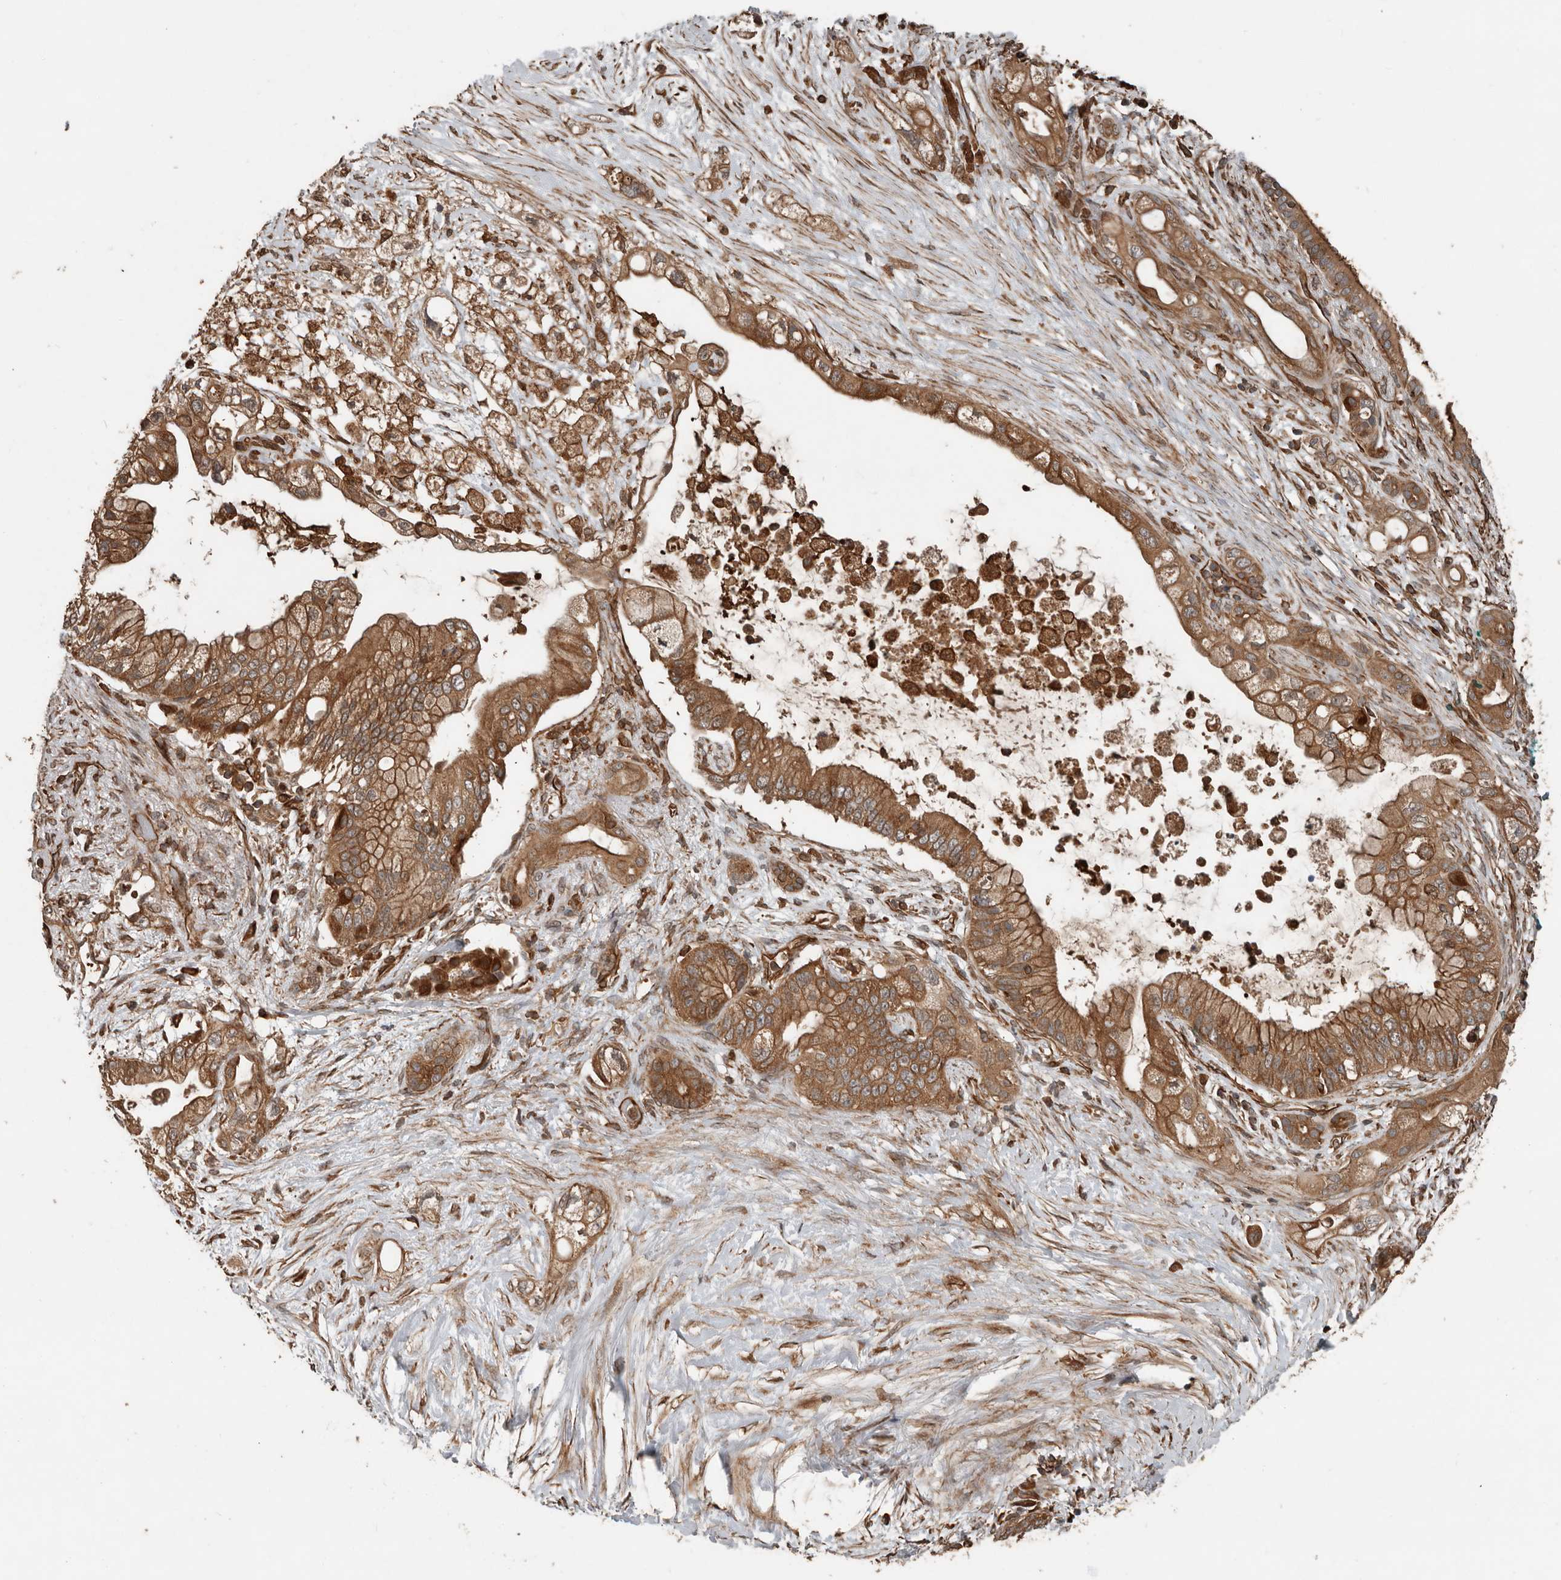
{"staining": {"intensity": "moderate", "quantity": ">75%", "location": "cytoplasmic/membranous"}, "tissue": "pancreatic cancer", "cell_type": "Tumor cells", "image_type": "cancer", "snomed": [{"axis": "morphology", "description": "Adenocarcinoma, NOS"}, {"axis": "topography", "description": "Pancreas"}], "caption": "The histopathology image demonstrates staining of adenocarcinoma (pancreatic), revealing moderate cytoplasmic/membranous protein positivity (brown color) within tumor cells.", "gene": "YOD1", "patient": {"sex": "male", "age": 53}}